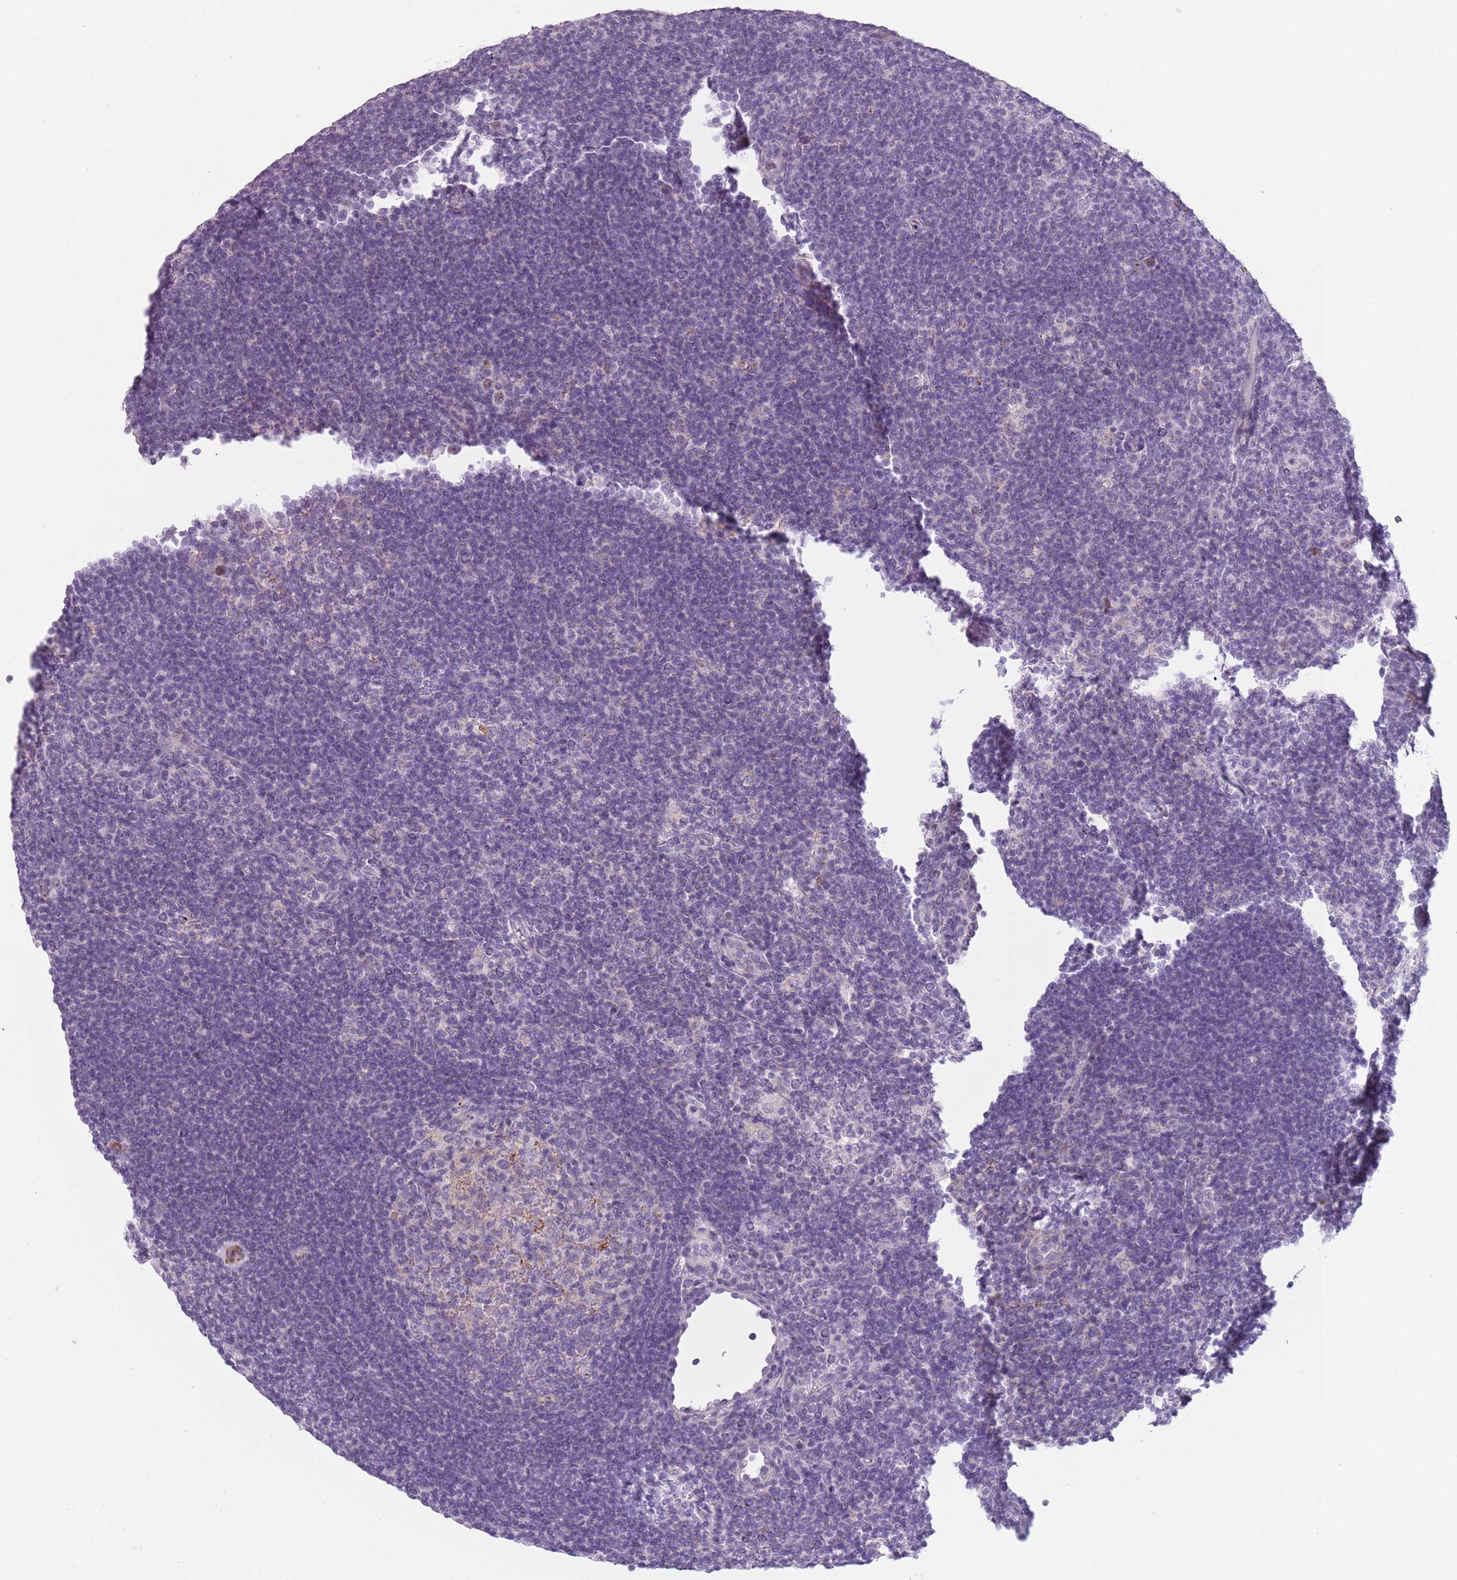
{"staining": {"intensity": "moderate", "quantity": "25%-75%", "location": "cytoplasmic/membranous"}, "tissue": "lymphoma", "cell_type": "Tumor cells", "image_type": "cancer", "snomed": [{"axis": "morphology", "description": "Hodgkin's disease, NOS"}, {"axis": "topography", "description": "Lymph node"}], "caption": "A medium amount of moderate cytoplasmic/membranous staining is seen in approximately 25%-75% of tumor cells in lymphoma tissue.", "gene": "MEGF8", "patient": {"sex": "female", "age": 57}}